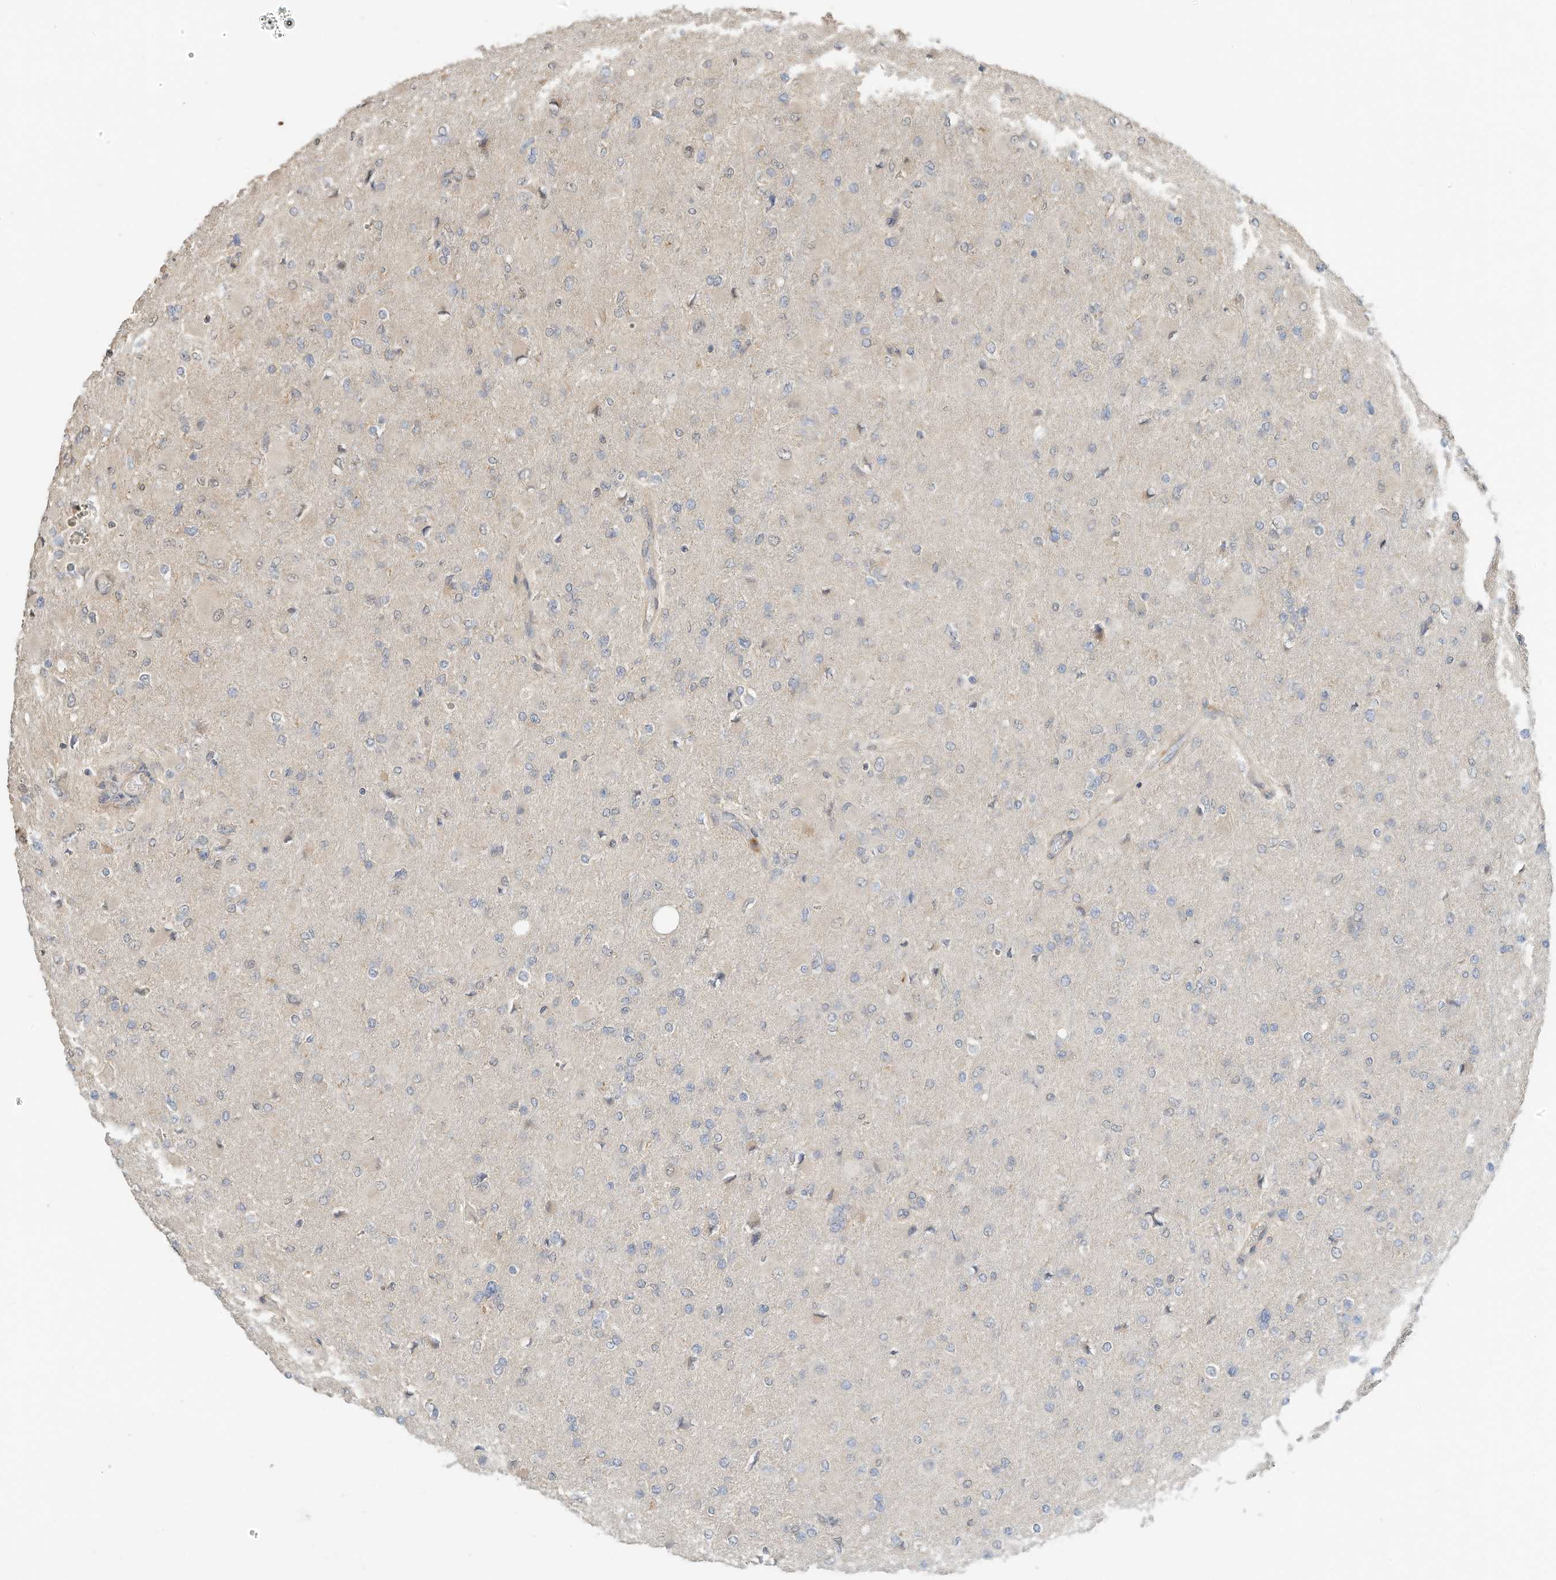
{"staining": {"intensity": "negative", "quantity": "none", "location": "none"}, "tissue": "glioma", "cell_type": "Tumor cells", "image_type": "cancer", "snomed": [{"axis": "morphology", "description": "Glioma, malignant, High grade"}, {"axis": "topography", "description": "Cerebral cortex"}], "caption": "Tumor cells show no significant protein expression in glioma.", "gene": "OFD1", "patient": {"sex": "female", "age": 36}}